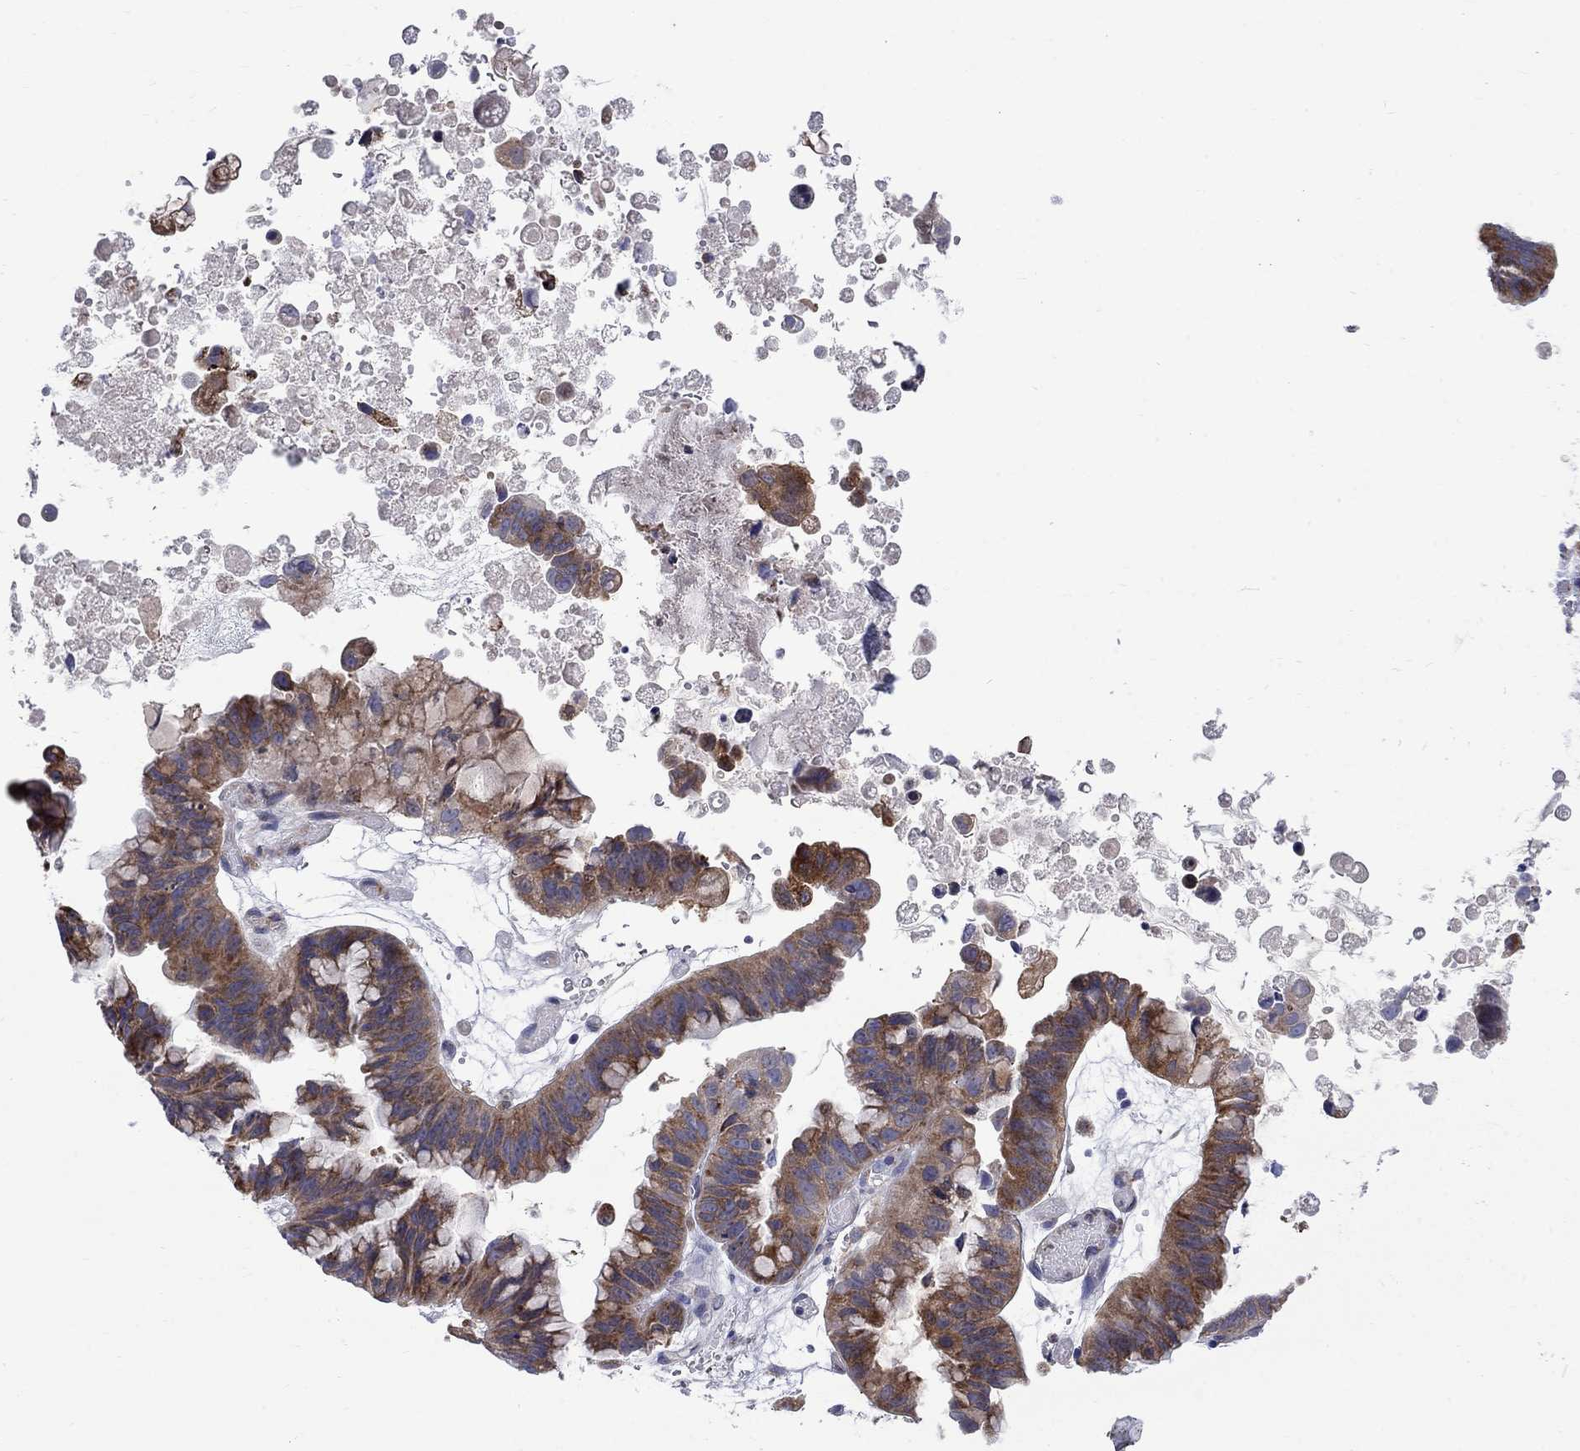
{"staining": {"intensity": "strong", "quantity": "<25%", "location": "cytoplasmic/membranous"}, "tissue": "ovarian cancer", "cell_type": "Tumor cells", "image_type": "cancer", "snomed": [{"axis": "morphology", "description": "Cystadenocarcinoma, mucinous, NOS"}, {"axis": "topography", "description": "Ovary"}], "caption": "Immunohistochemical staining of mucinous cystadenocarcinoma (ovarian) exhibits strong cytoplasmic/membranous protein staining in about <25% of tumor cells. The staining was performed using DAB, with brown indicating positive protein expression. Nuclei are stained blue with hematoxylin.", "gene": "ASNS", "patient": {"sex": "female", "age": 76}}